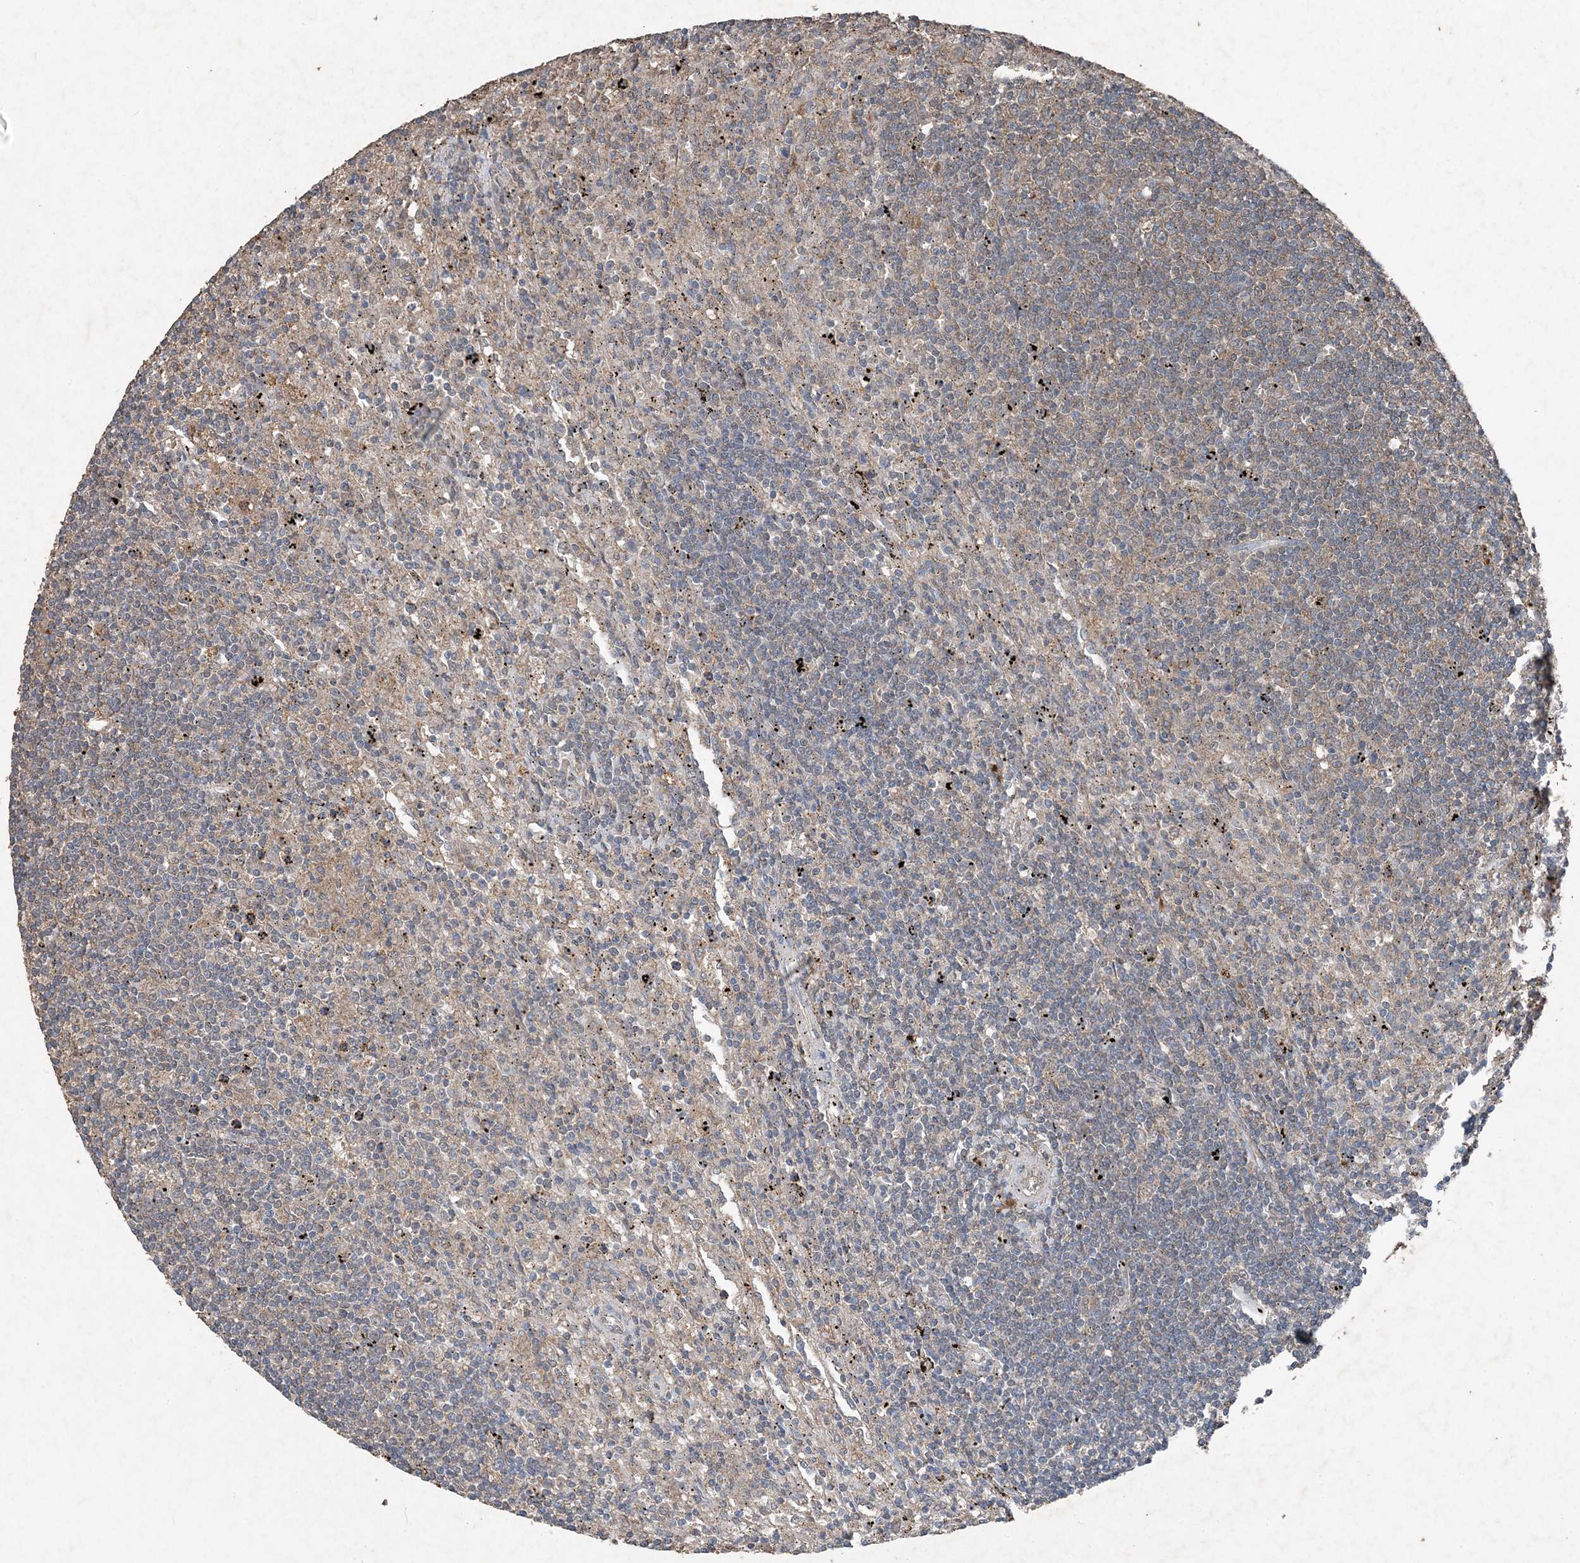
{"staining": {"intensity": "negative", "quantity": "none", "location": "none"}, "tissue": "lymphoma", "cell_type": "Tumor cells", "image_type": "cancer", "snomed": [{"axis": "morphology", "description": "Malignant lymphoma, non-Hodgkin's type, Low grade"}, {"axis": "topography", "description": "Spleen"}], "caption": "The IHC image has no significant staining in tumor cells of low-grade malignant lymphoma, non-Hodgkin's type tissue.", "gene": "FCN3", "patient": {"sex": "male", "age": 76}}